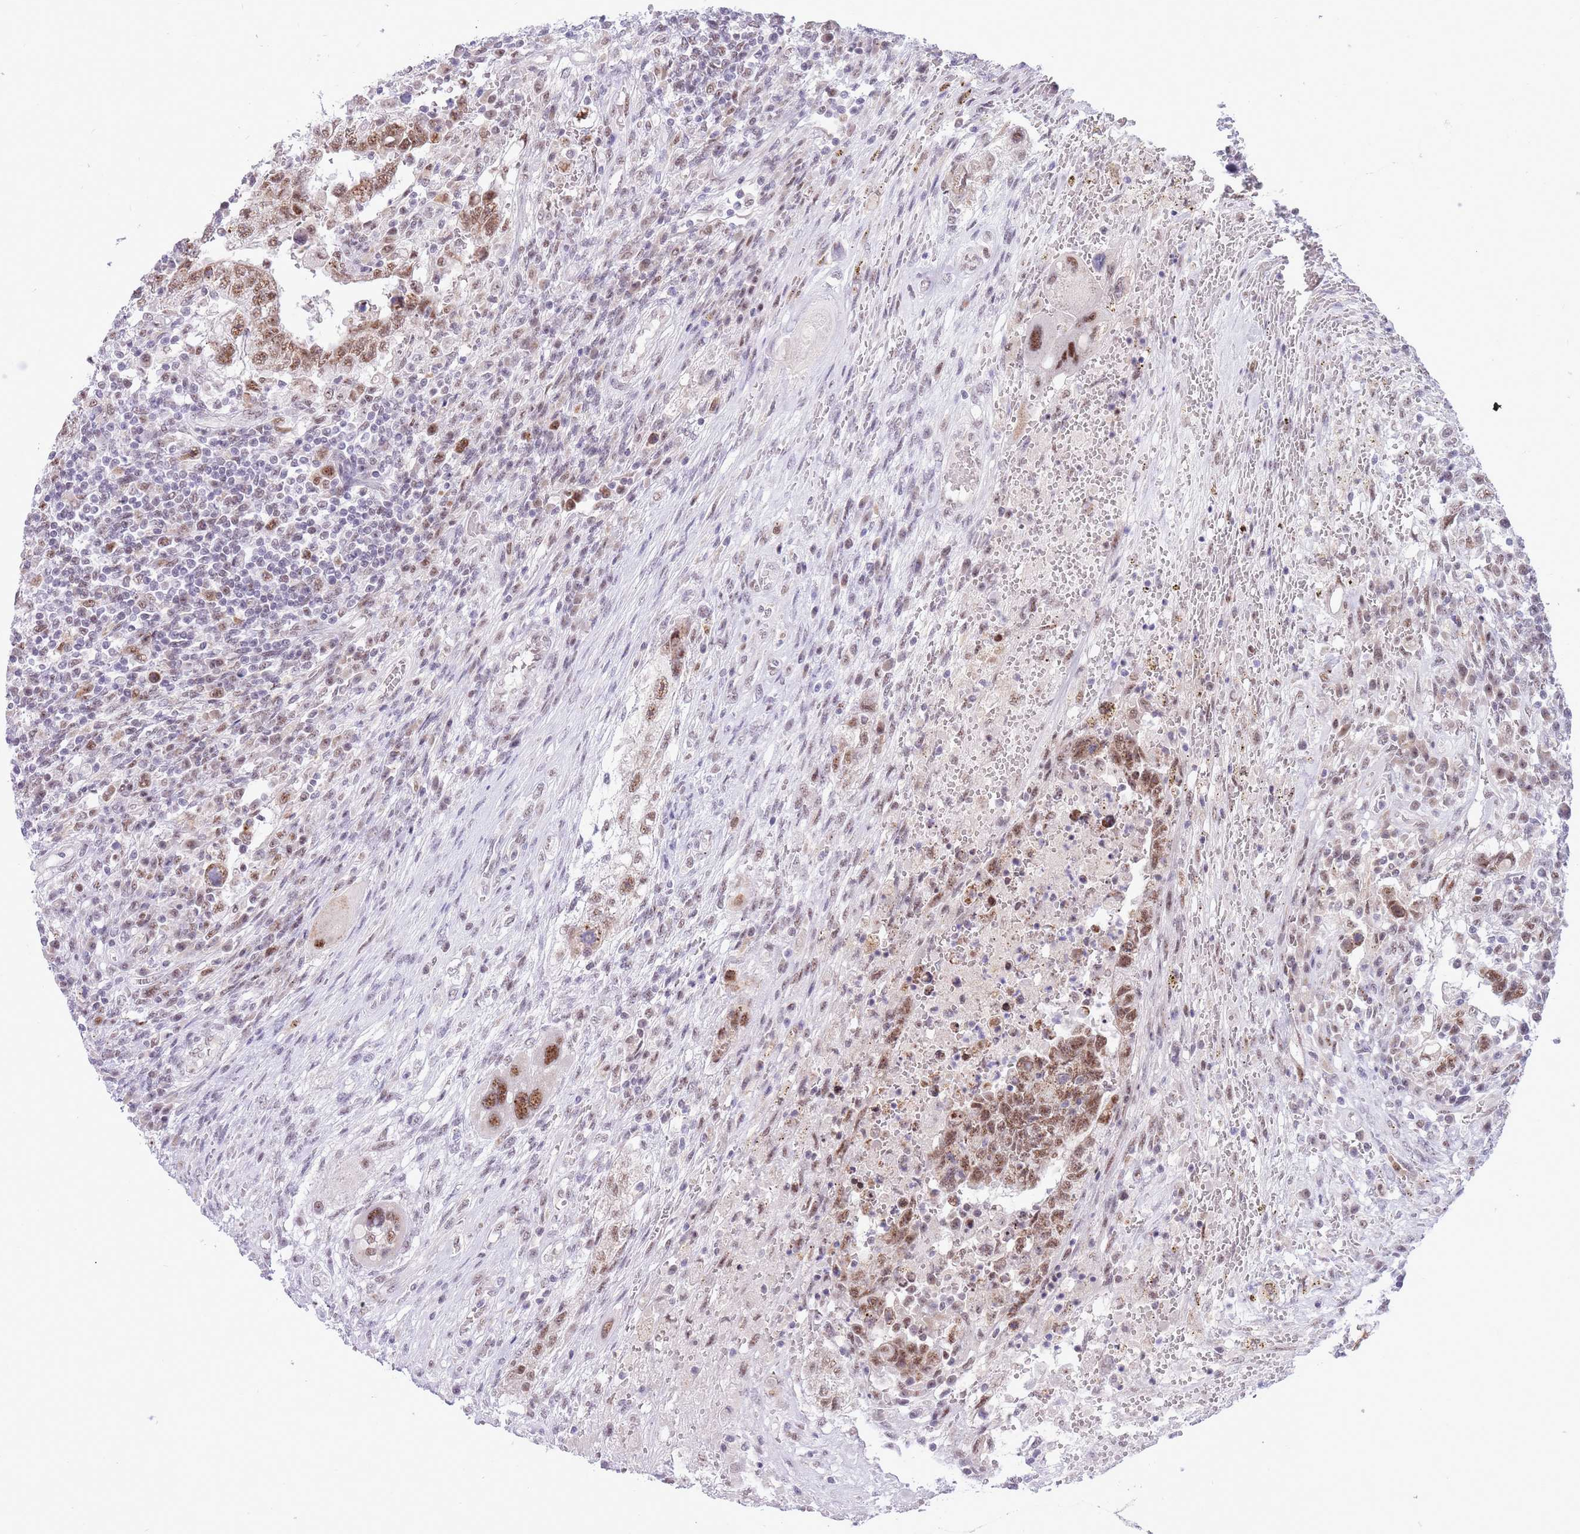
{"staining": {"intensity": "moderate", "quantity": ">75%", "location": "nuclear"}, "tissue": "testis cancer", "cell_type": "Tumor cells", "image_type": "cancer", "snomed": [{"axis": "morphology", "description": "Carcinoma, Embryonal, NOS"}, {"axis": "topography", "description": "Testis"}], "caption": "There is medium levels of moderate nuclear staining in tumor cells of testis cancer, as demonstrated by immunohistochemical staining (brown color).", "gene": "CYP2B6", "patient": {"sex": "male", "age": 26}}